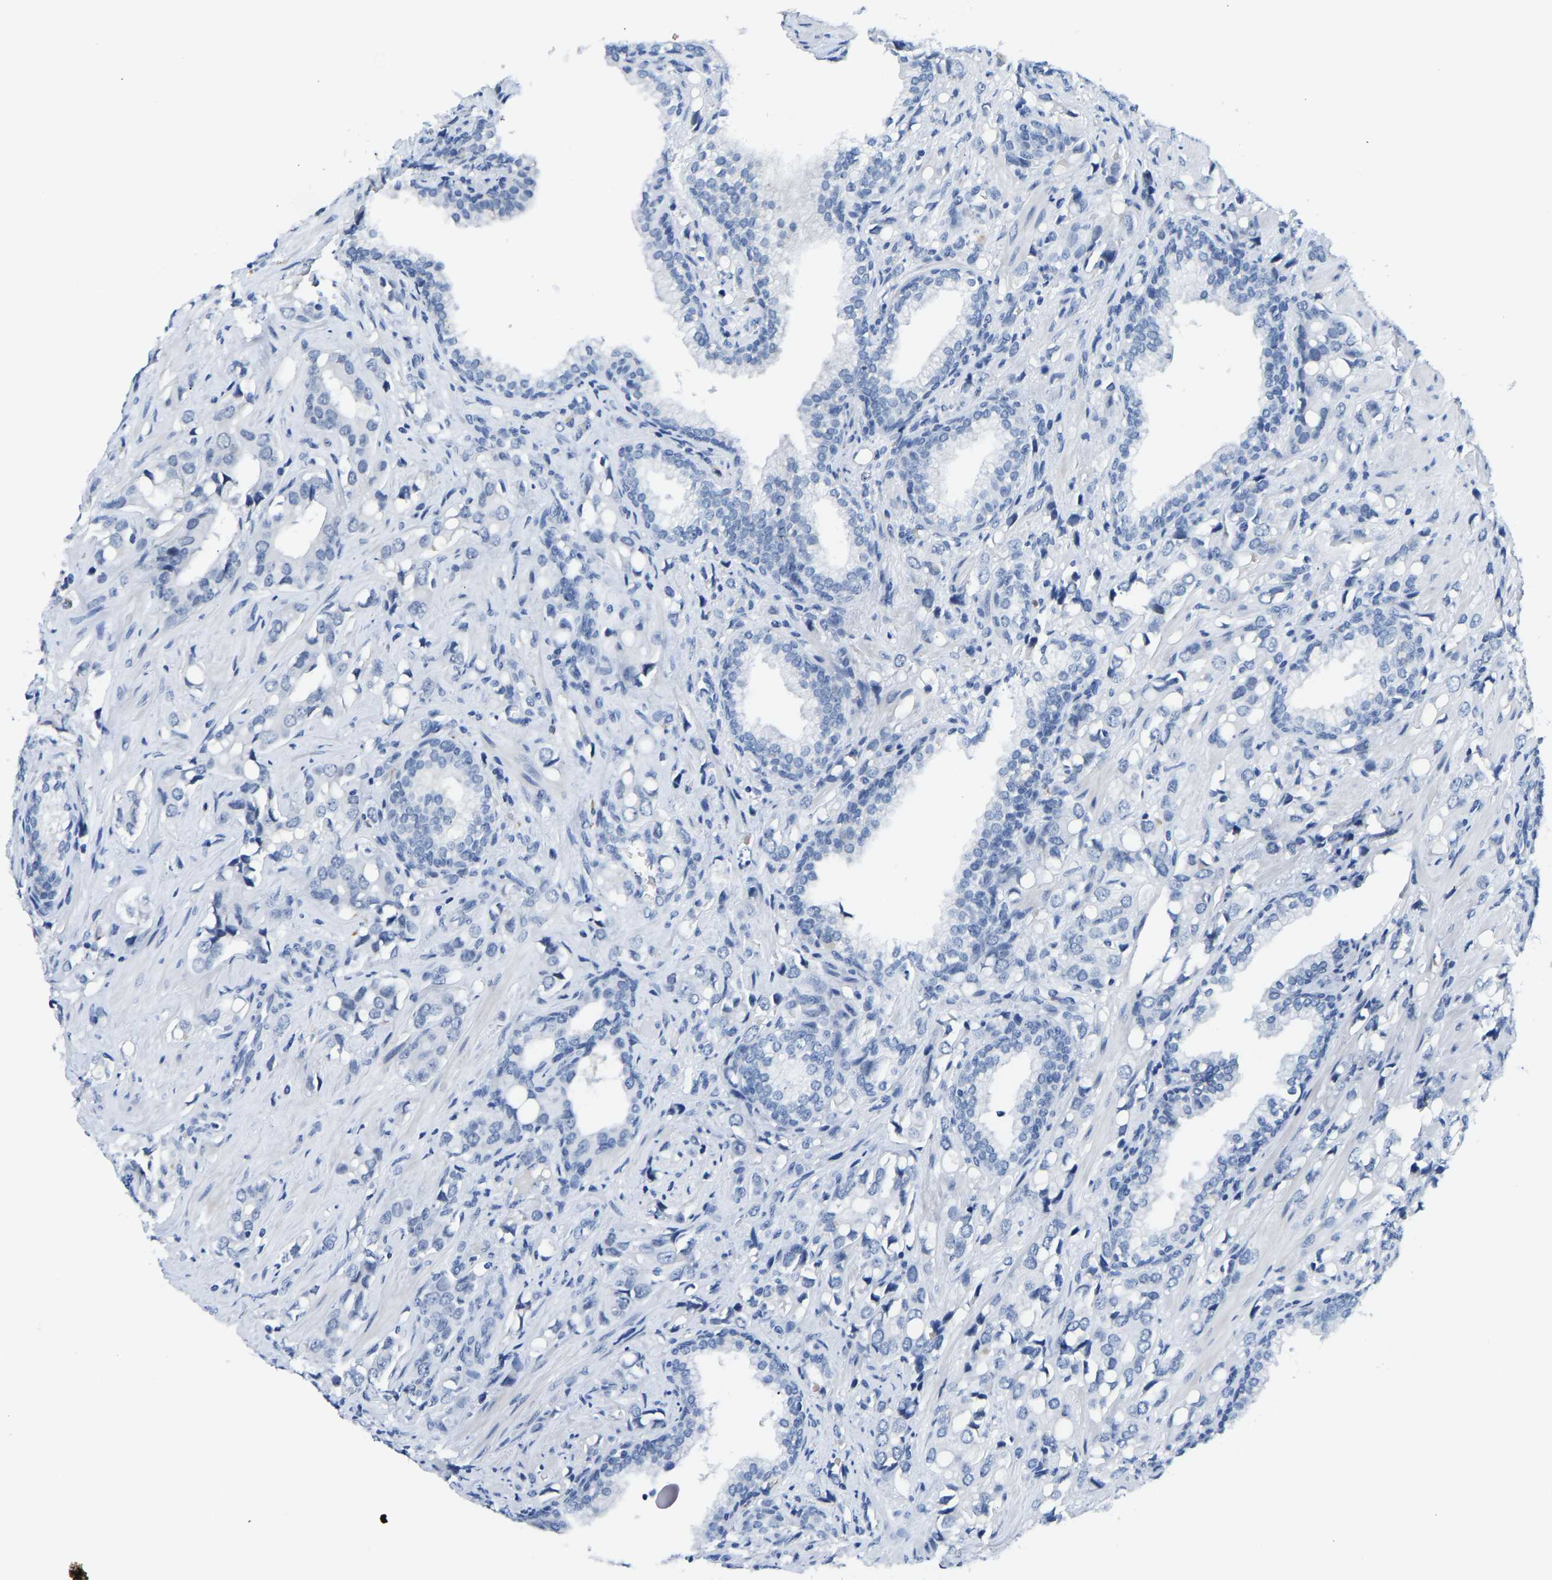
{"staining": {"intensity": "negative", "quantity": "none", "location": "none"}, "tissue": "prostate cancer", "cell_type": "Tumor cells", "image_type": "cancer", "snomed": [{"axis": "morphology", "description": "Adenocarcinoma, High grade"}, {"axis": "topography", "description": "Prostate"}], "caption": "The histopathology image demonstrates no staining of tumor cells in prostate adenocarcinoma (high-grade).", "gene": "TXNDC2", "patient": {"sex": "male", "age": 52}}